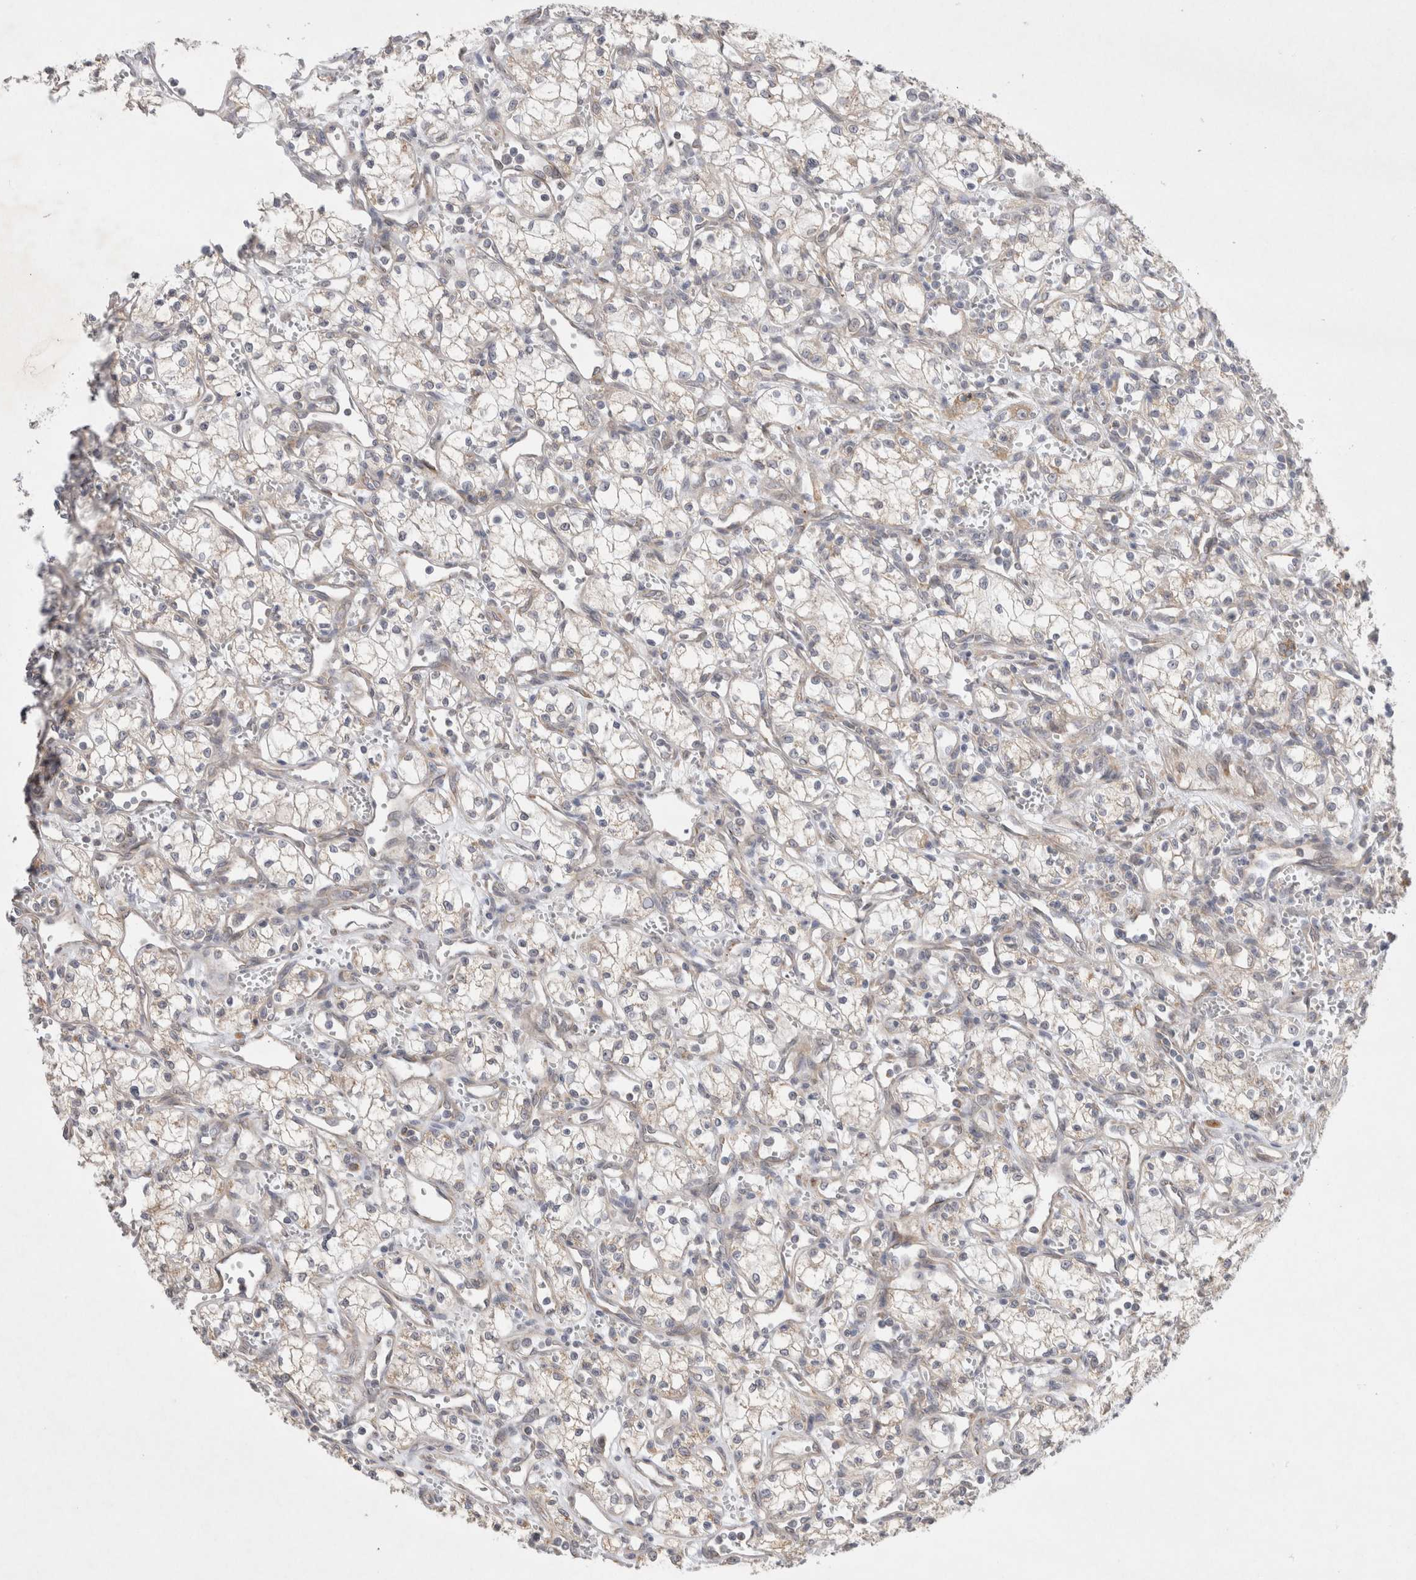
{"staining": {"intensity": "negative", "quantity": "none", "location": "none"}, "tissue": "renal cancer", "cell_type": "Tumor cells", "image_type": "cancer", "snomed": [{"axis": "morphology", "description": "Adenocarcinoma, NOS"}, {"axis": "topography", "description": "Kidney"}], "caption": "The photomicrograph displays no staining of tumor cells in renal cancer.", "gene": "NPC1", "patient": {"sex": "male", "age": 59}}